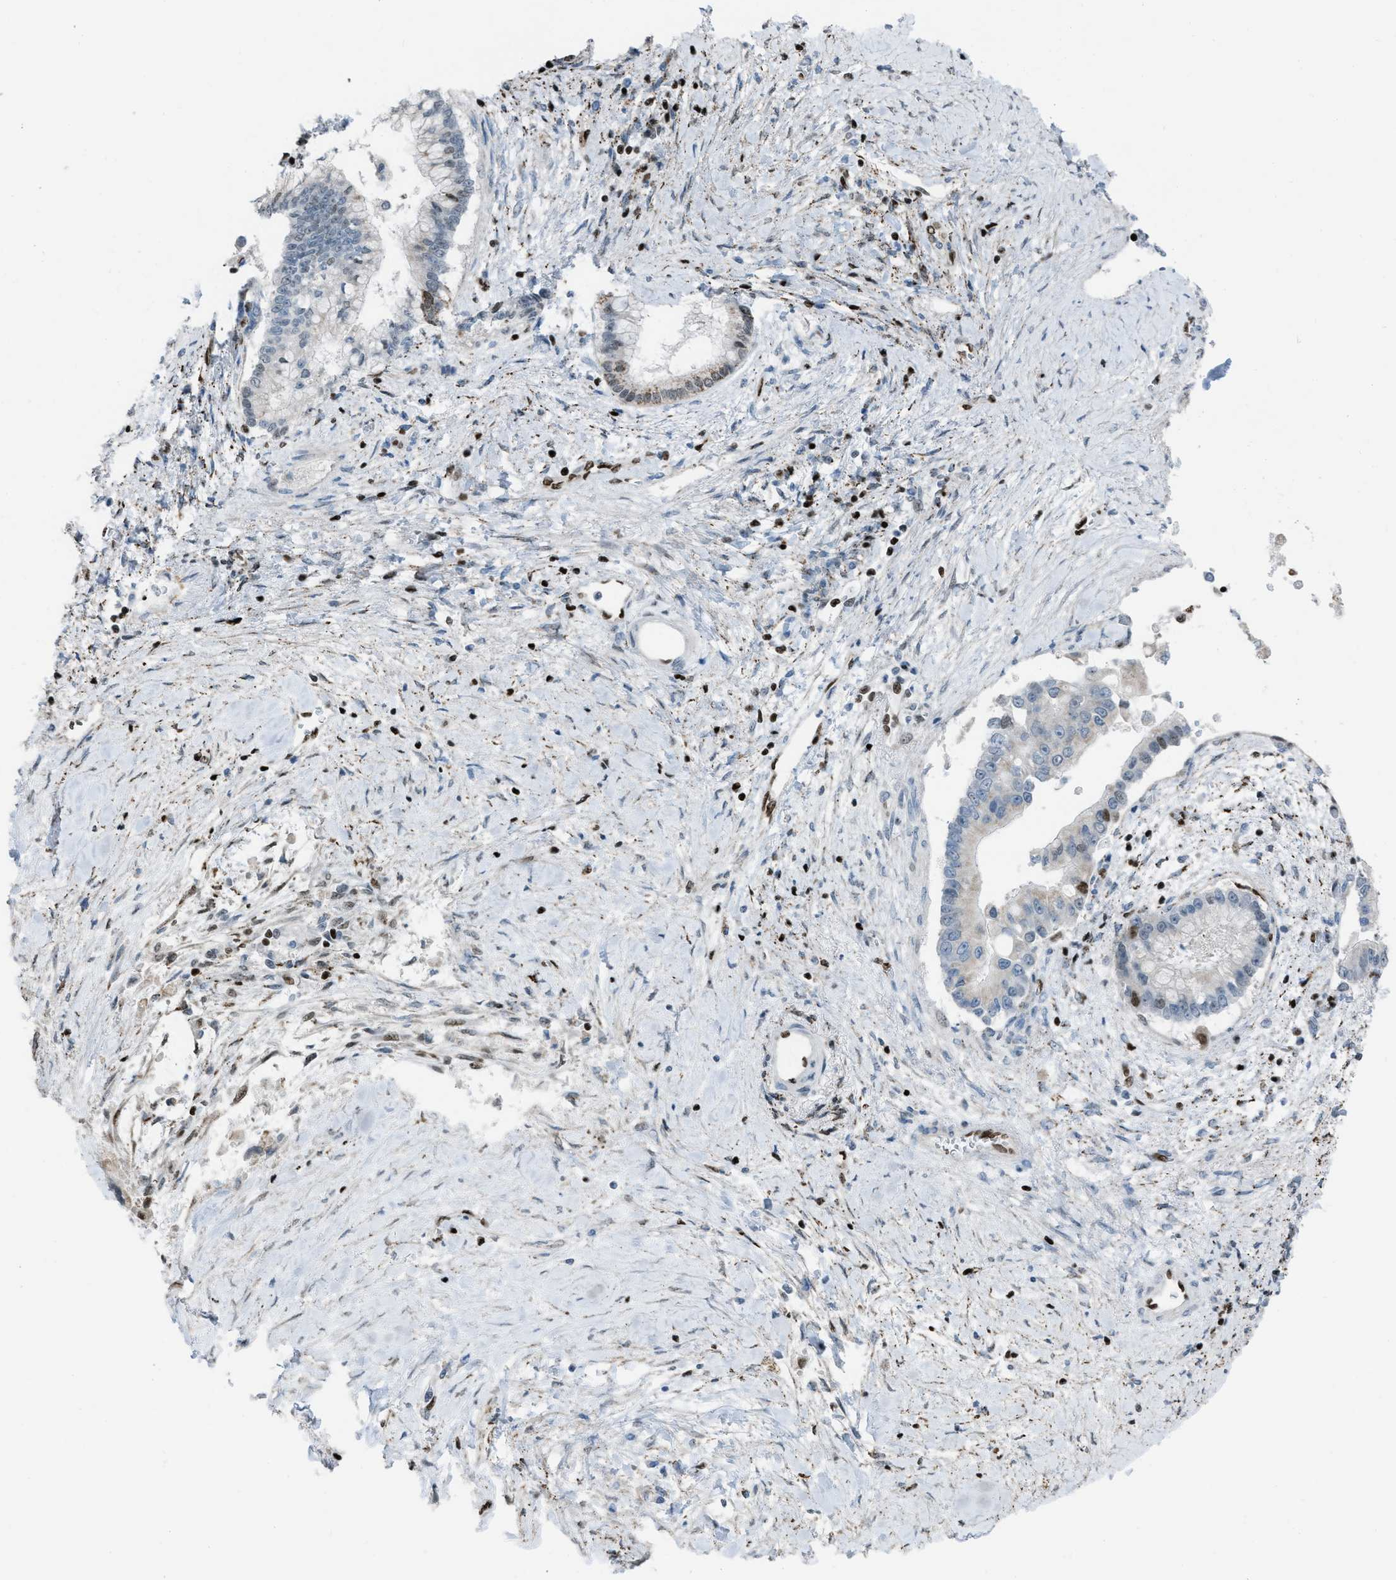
{"staining": {"intensity": "moderate", "quantity": "<25%", "location": "cytoplasmic/membranous,nuclear"}, "tissue": "liver cancer", "cell_type": "Tumor cells", "image_type": "cancer", "snomed": [{"axis": "morphology", "description": "Cholangiocarcinoma"}, {"axis": "topography", "description": "Liver"}], "caption": "Liver cancer (cholangiocarcinoma) stained for a protein (brown) exhibits moderate cytoplasmic/membranous and nuclear positive staining in about <25% of tumor cells.", "gene": "SLFN5", "patient": {"sex": "male", "age": 50}}